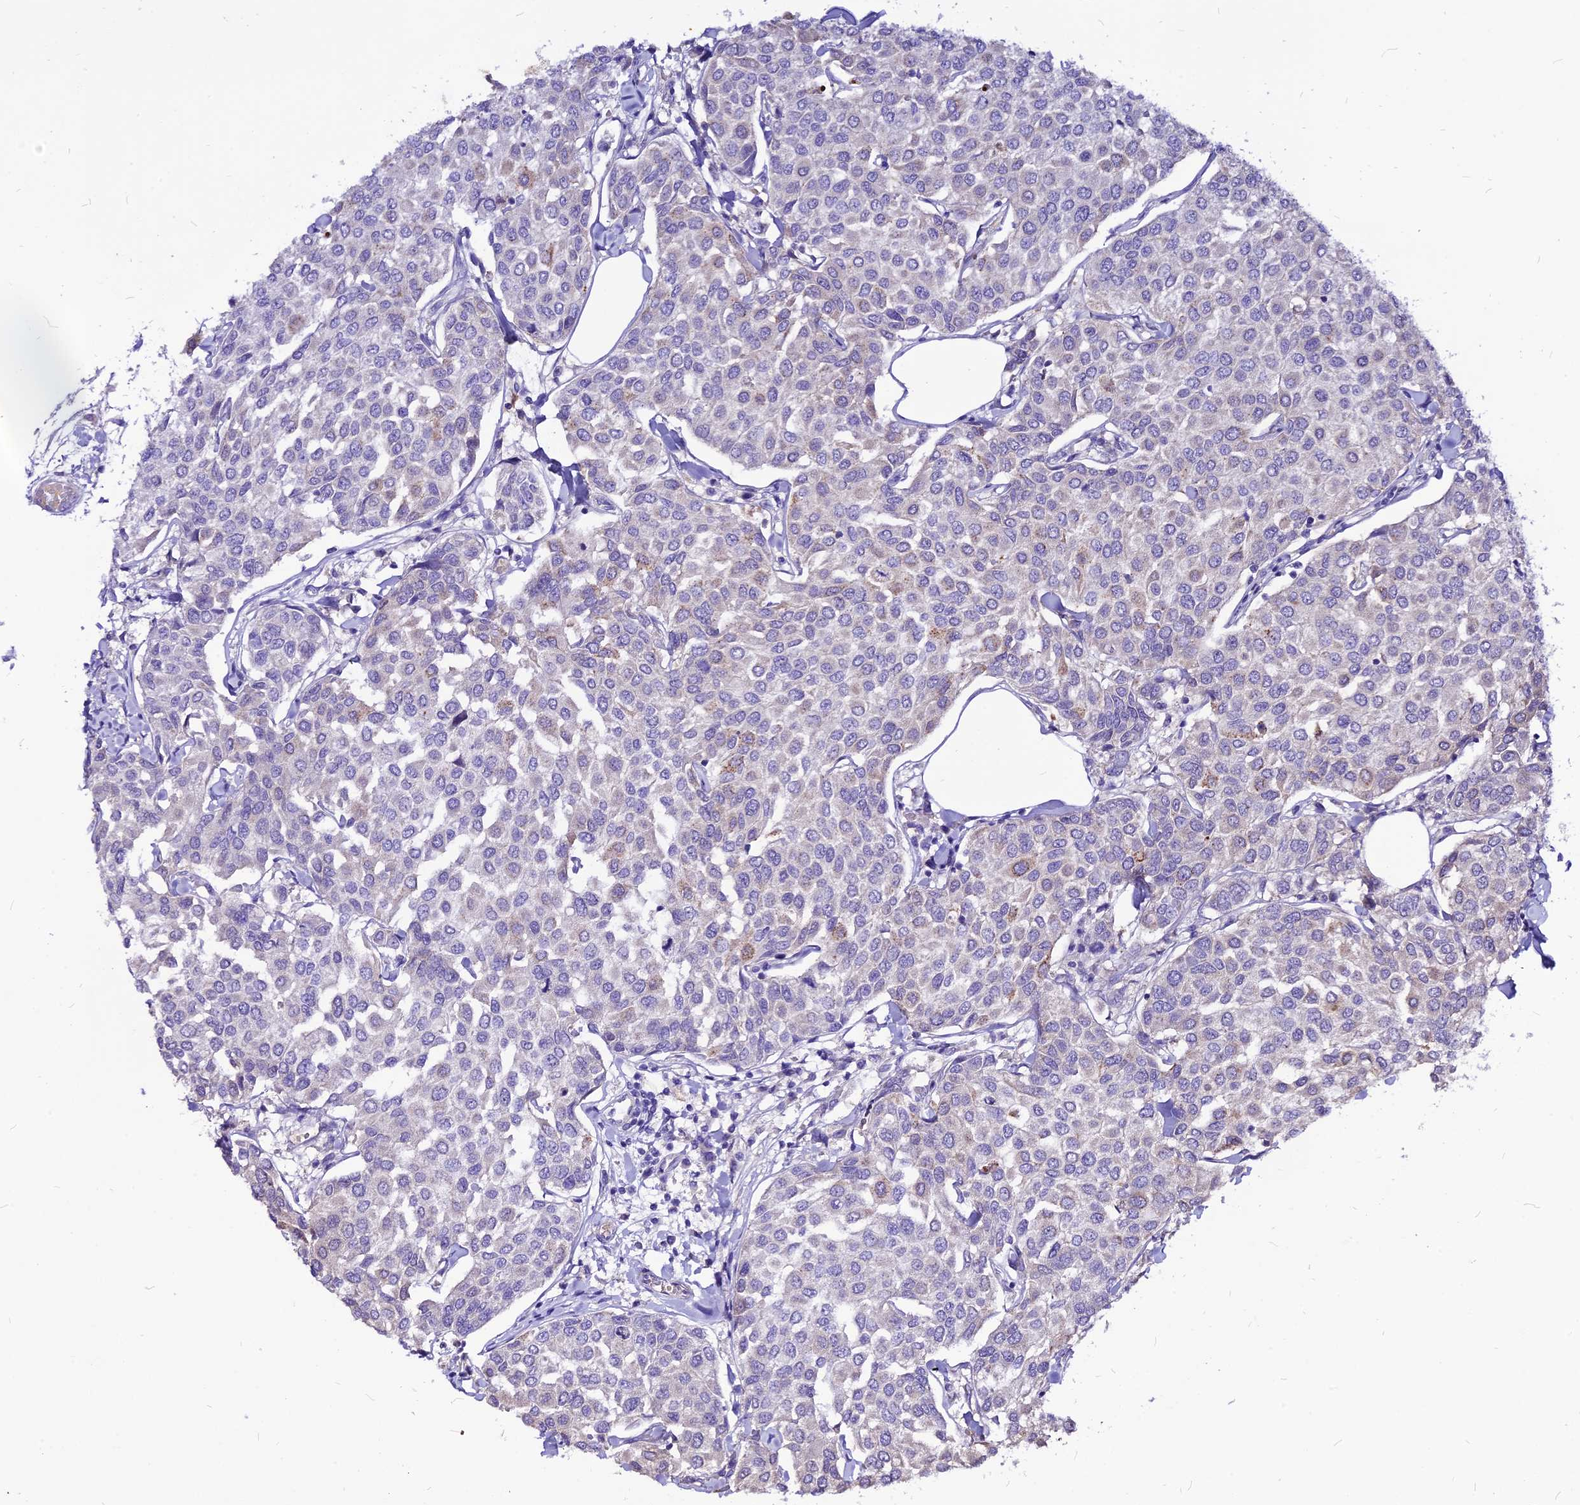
{"staining": {"intensity": "negative", "quantity": "none", "location": "none"}, "tissue": "breast cancer", "cell_type": "Tumor cells", "image_type": "cancer", "snomed": [{"axis": "morphology", "description": "Duct carcinoma"}, {"axis": "topography", "description": "Breast"}], "caption": "Invasive ductal carcinoma (breast) was stained to show a protein in brown. There is no significant staining in tumor cells. (IHC, brightfield microscopy, high magnification).", "gene": "CZIB", "patient": {"sex": "female", "age": 55}}